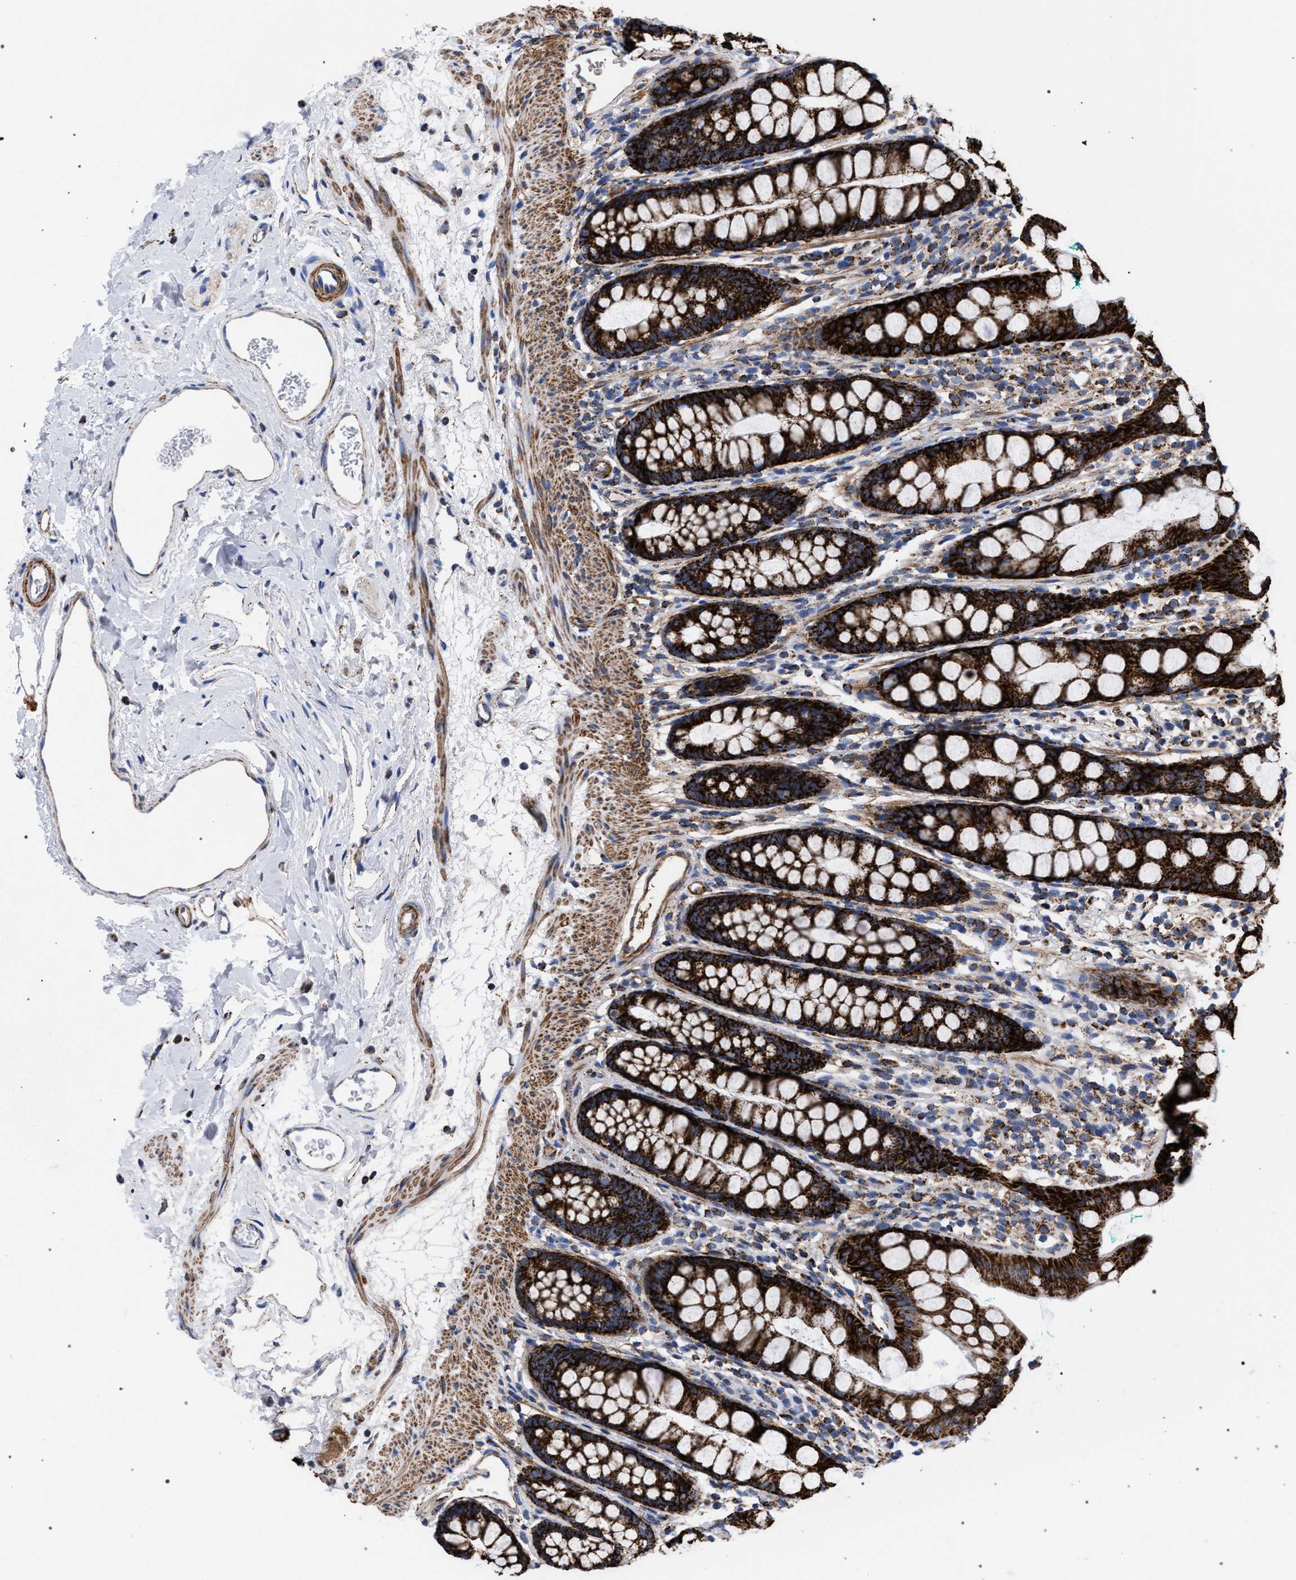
{"staining": {"intensity": "strong", "quantity": ">75%", "location": "cytoplasmic/membranous"}, "tissue": "rectum", "cell_type": "Glandular cells", "image_type": "normal", "snomed": [{"axis": "morphology", "description": "Normal tissue, NOS"}, {"axis": "topography", "description": "Rectum"}], "caption": "Glandular cells display high levels of strong cytoplasmic/membranous positivity in about >75% of cells in benign human rectum.", "gene": "ACADS", "patient": {"sex": "female", "age": 65}}